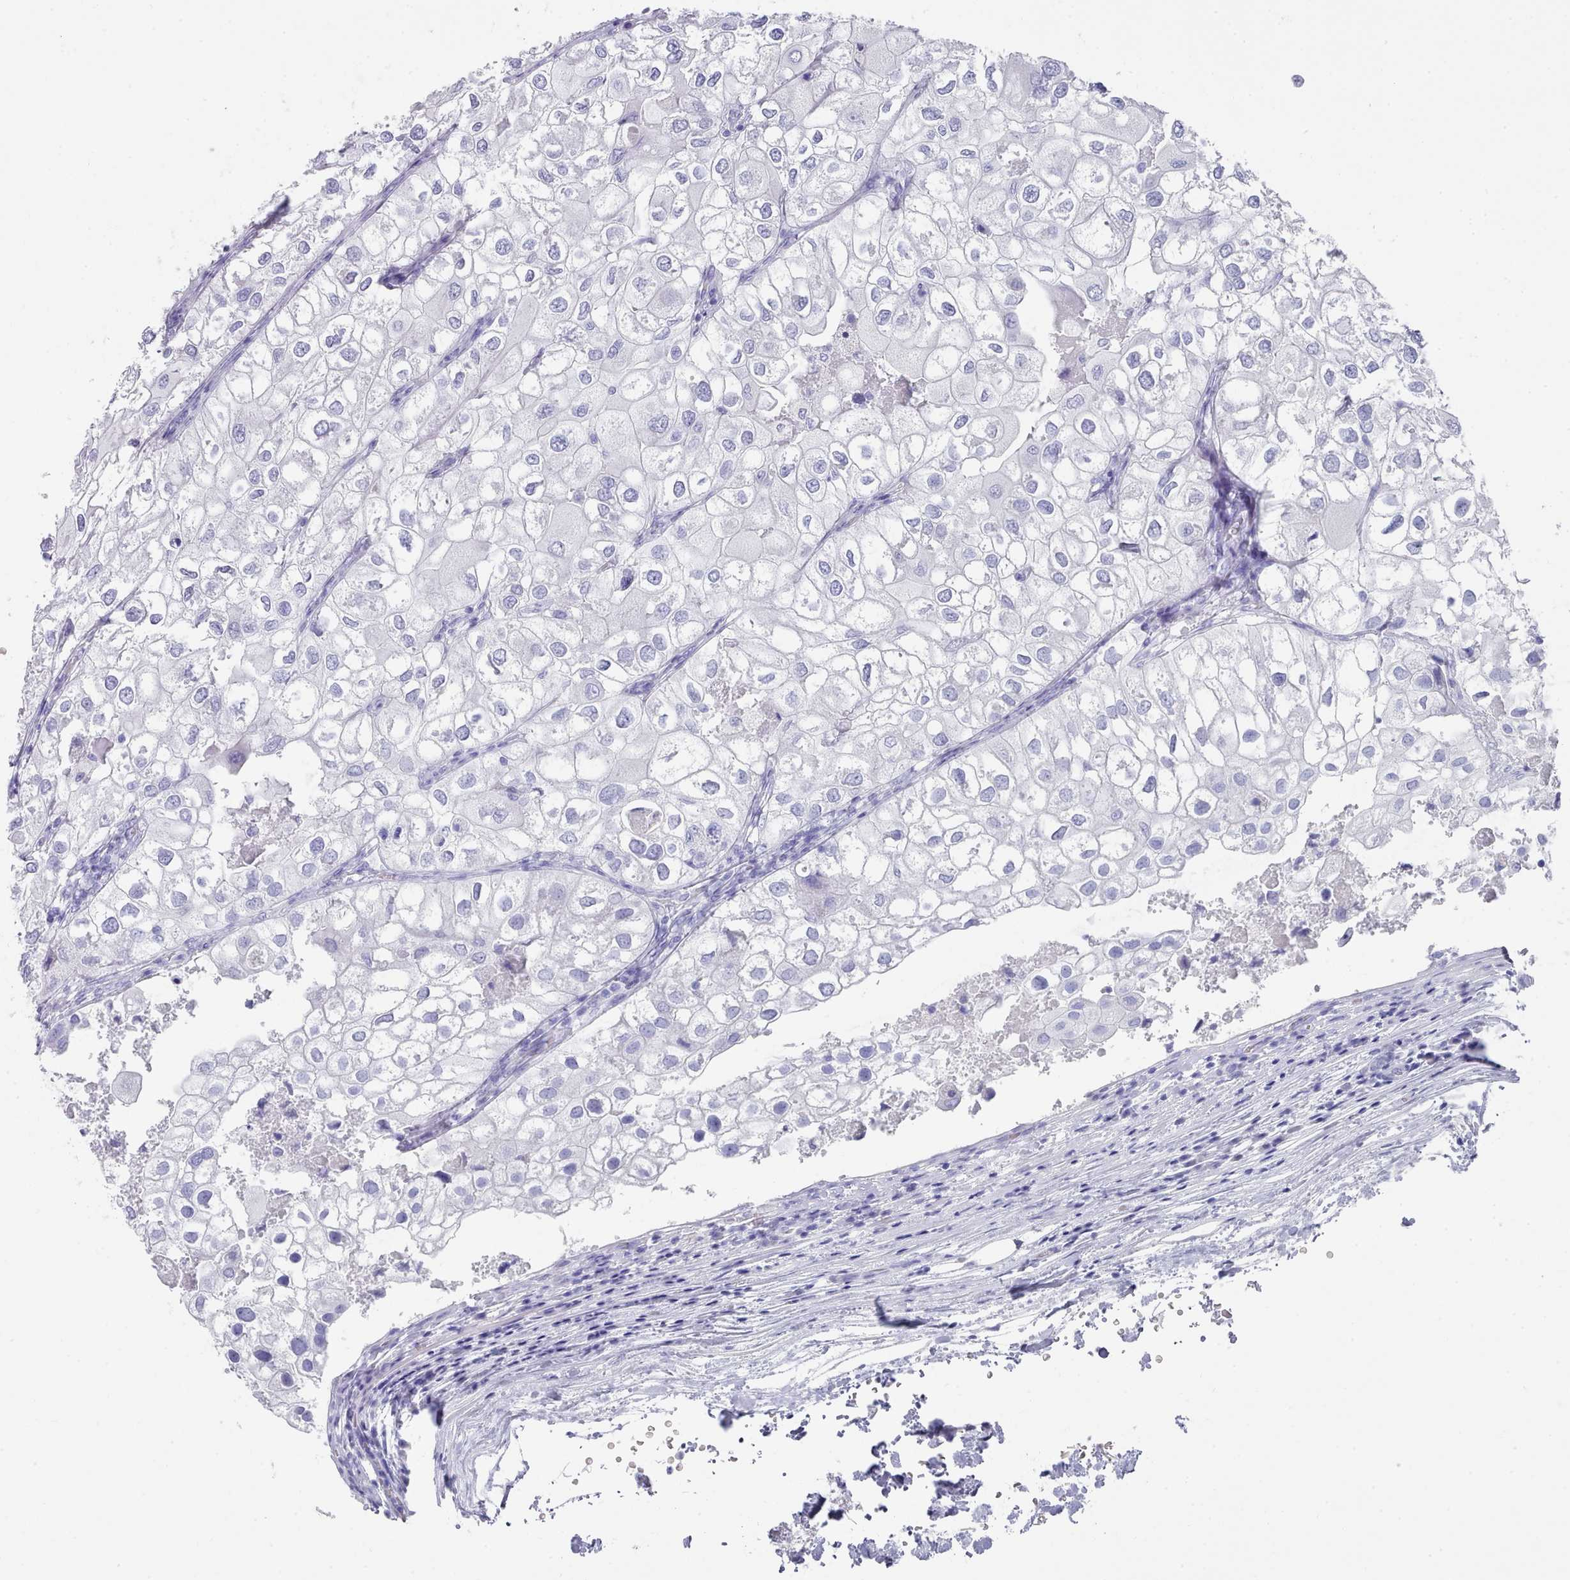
{"staining": {"intensity": "negative", "quantity": "none", "location": "none"}, "tissue": "urothelial cancer", "cell_type": "Tumor cells", "image_type": "cancer", "snomed": [{"axis": "morphology", "description": "Urothelial carcinoma, High grade"}, {"axis": "topography", "description": "Urinary bladder"}], "caption": "The immunohistochemistry micrograph has no significant expression in tumor cells of urothelial carcinoma (high-grade) tissue.", "gene": "LRRC37A", "patient": {"sex": "male", "age": 64}}